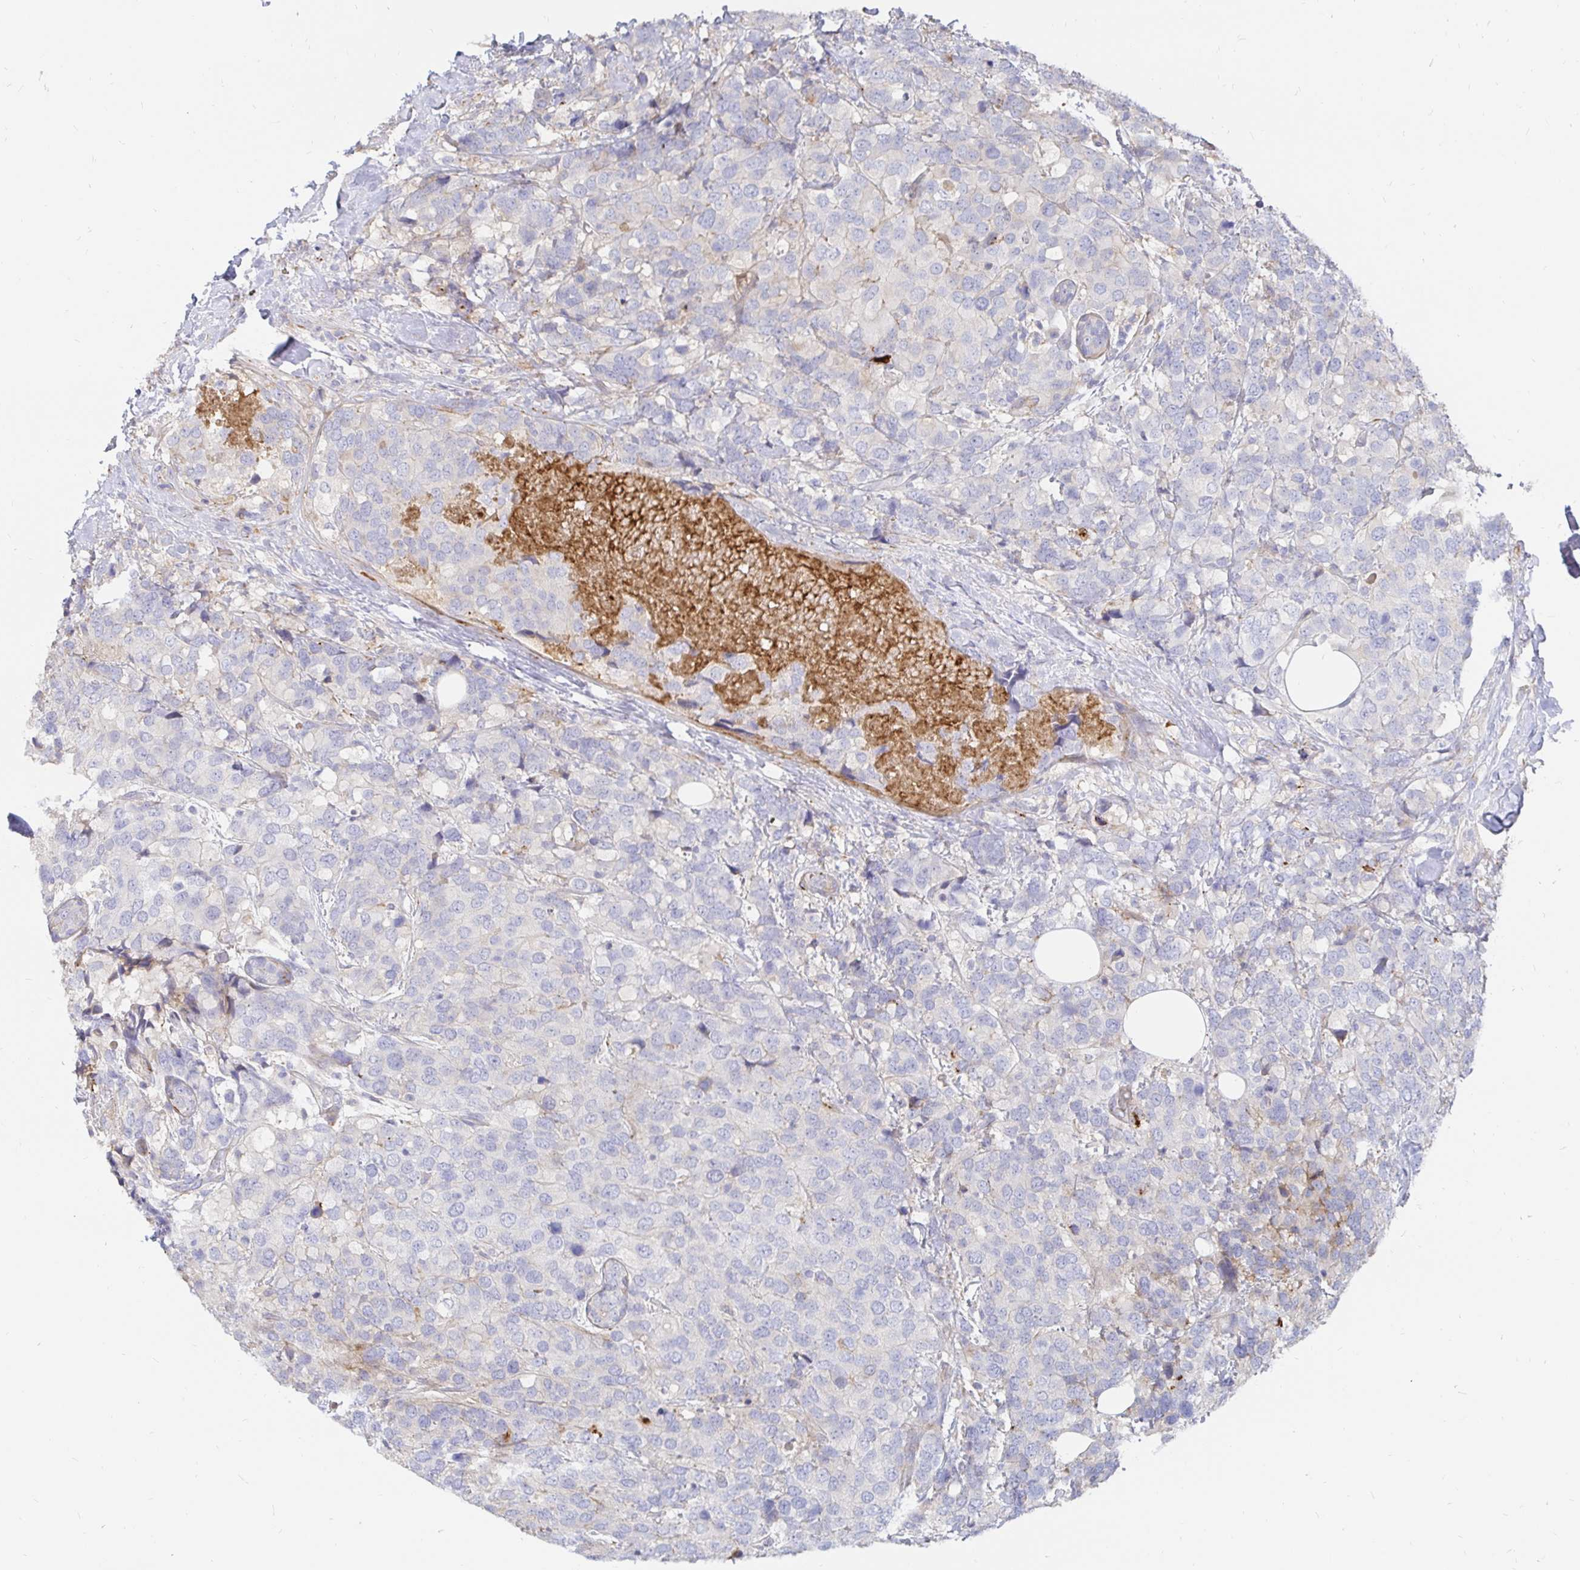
{"staining": {"intensity": "negative", "quantity": "none", "location": "none"}, "tissue": "breast cancer", "cell_type": "Tumor cells", "image_type": "cancer", "snomed": [{"axis": "morphology", "description": "Lobular carcinoma"}, {"axis": "topography", "description": "Breast"}], "caption": "The photomicrograph shows no significant positivity in tumor cells of breast lobular carcinoma.", "gene": "KCTD19", "patient": {"sex": "female", "age": 59}}